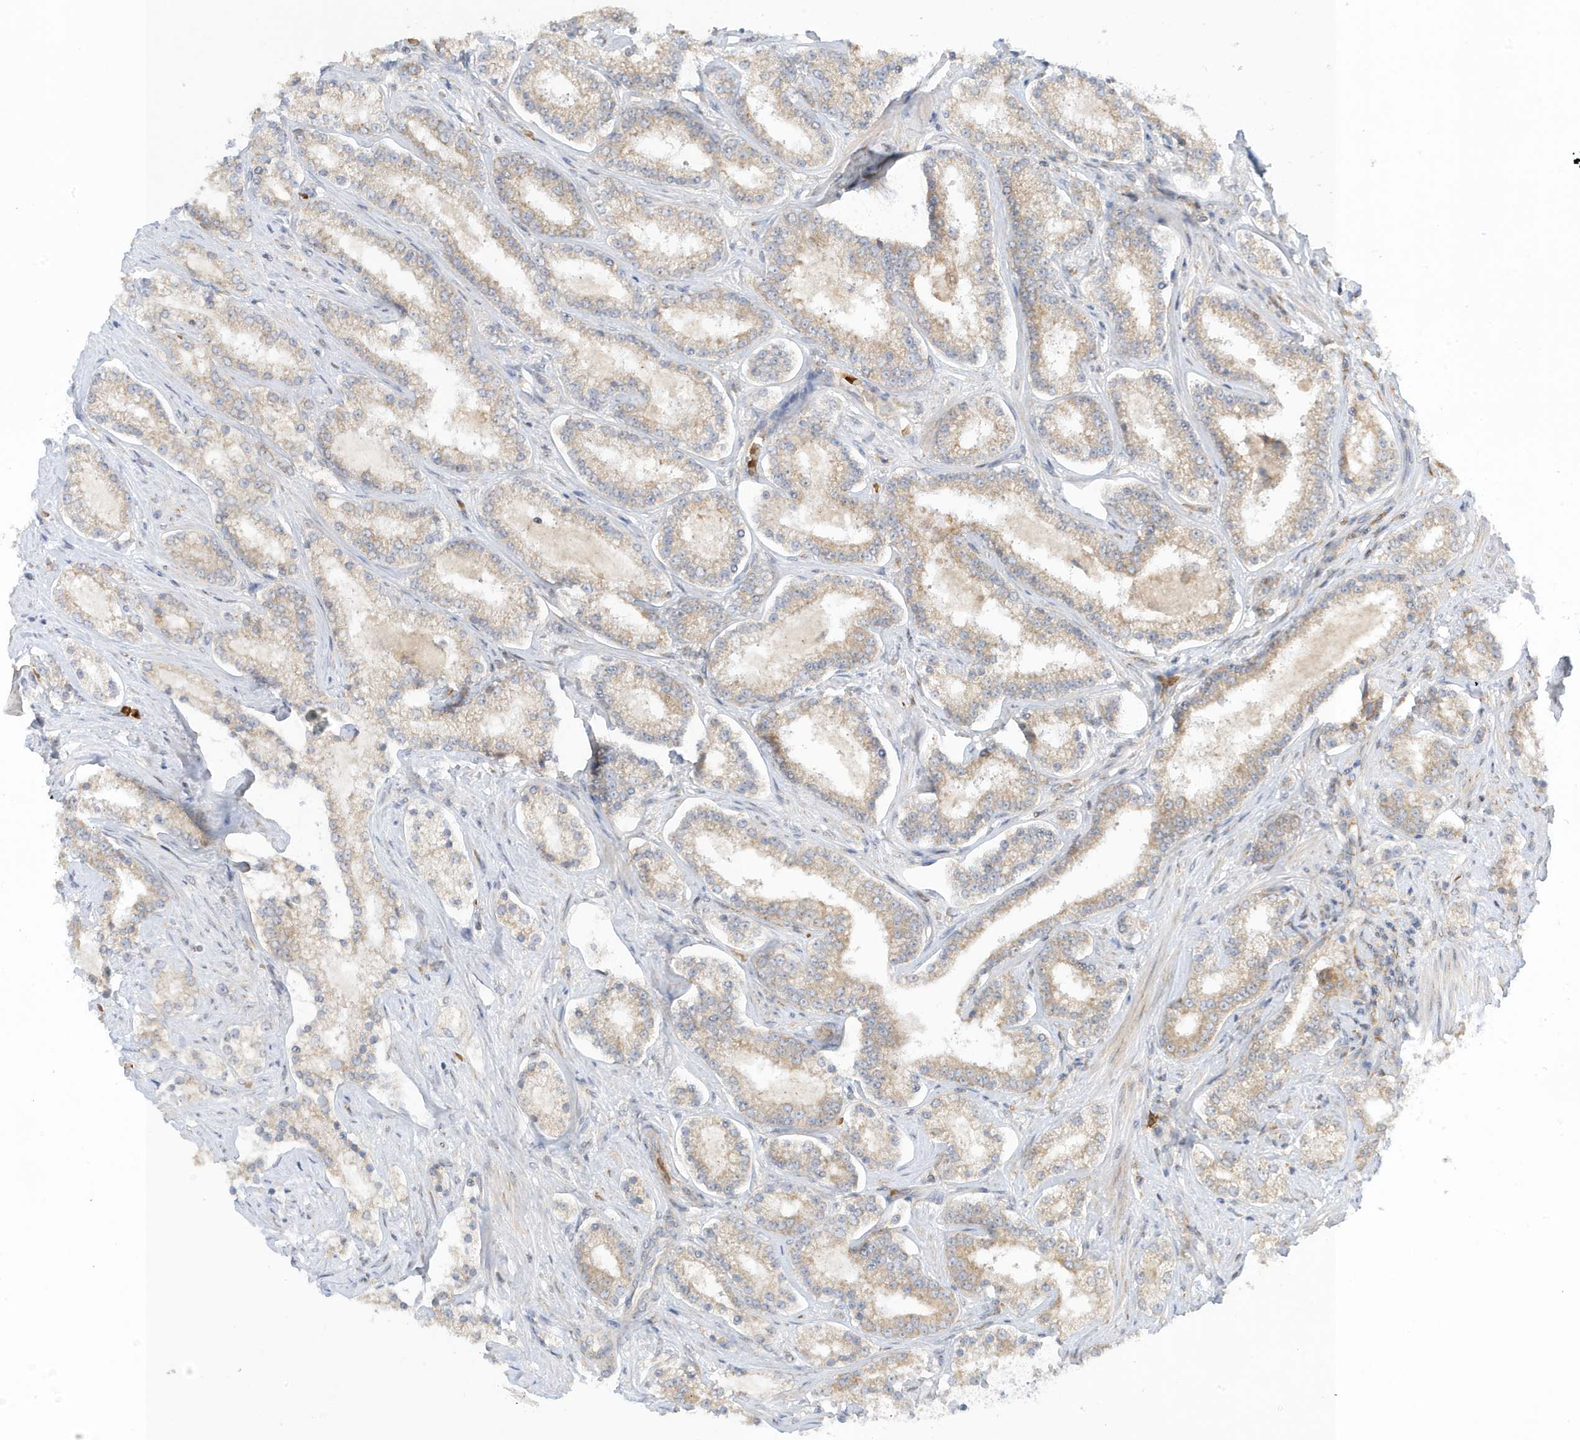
{"staining": {"intensity": "moderate", "quantity": ">75%", "location": "cytoplasmic/membranous"}, "tissue": "prostate cancer", "cell_type": "Tumor cells", "image_type": "cancer", "snomed": [{"axis": "morphology", "description": "Normal tissue, NOS"}, {"axis": "morphology", "description": "Adenocarcinoma, High grade"}, {"axis": "topography", "description": "Prostate"}], "caption": "Prostate cancer tissue reveals moderate cytoplasmic/membranous positivity in approximately >75% of tumor cells, visualized by immunohistochemistry.", "gene": "NPPC", "patient": {"sex": "male", "age": 83}}